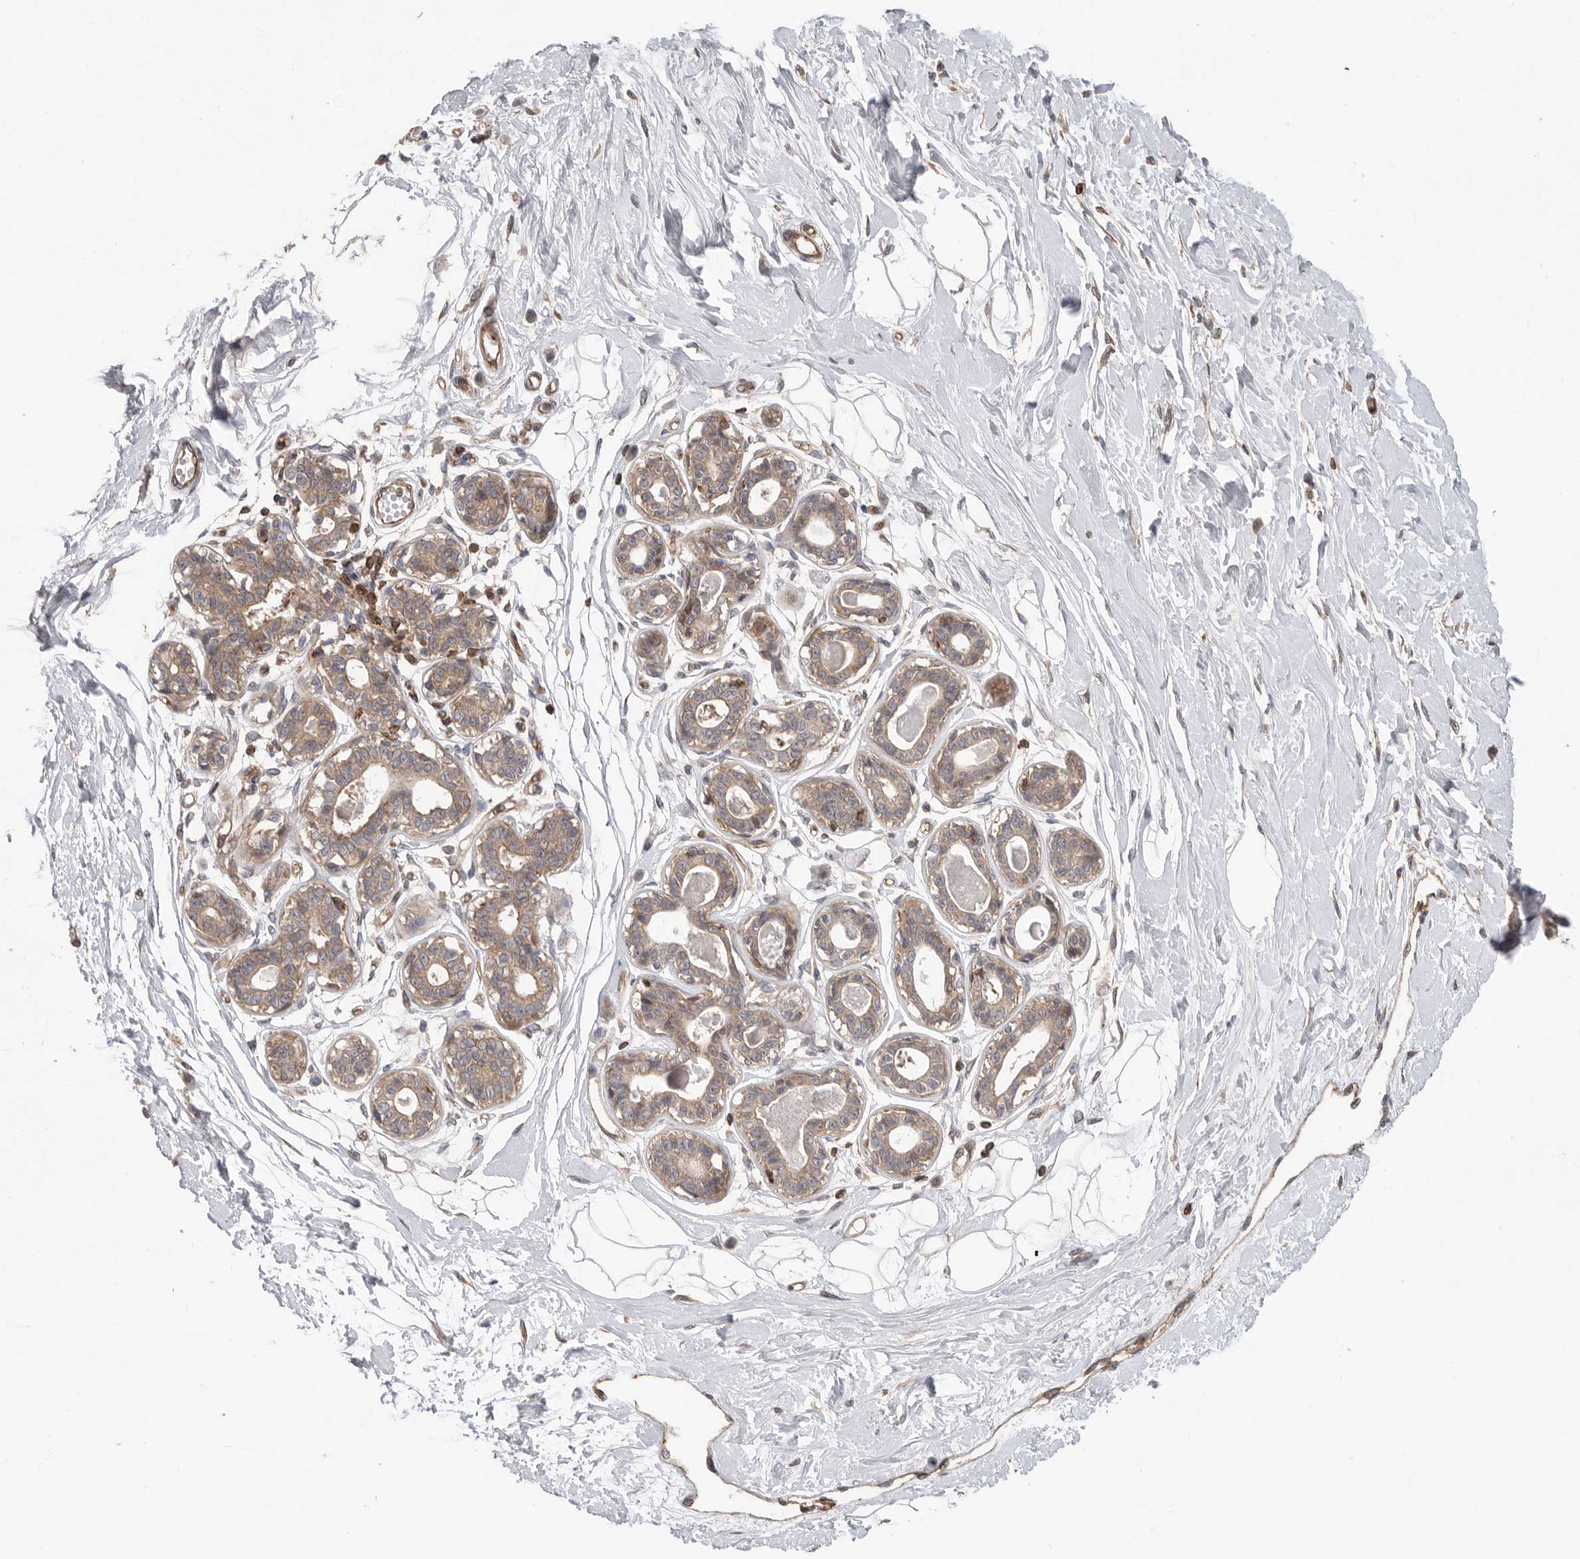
{"staining": {"intensity": "negative", "quantity": "none", "location": "none"}, "tissue": "breast", "cell_type": "Adipocytes", "image_type": "normal", "snomed": [{"axis": "morphology", "description": "Normal tissue, NOS"}, {"axis": "topography", "description": "Breast"}], "caption": "High power microscopy micrograph of an IHC histopathology image of unremarkable breast, revealing no significant staining in adipocytes. (Stains: DAB (3,3'-diaminobenzidine) immunohistochemistry with hematoxylin counter stain, Microscopy: brightfield microscopy at high magnification).", "gene": "PRKCH", "patient": {"sex": "female", "age": 45}}